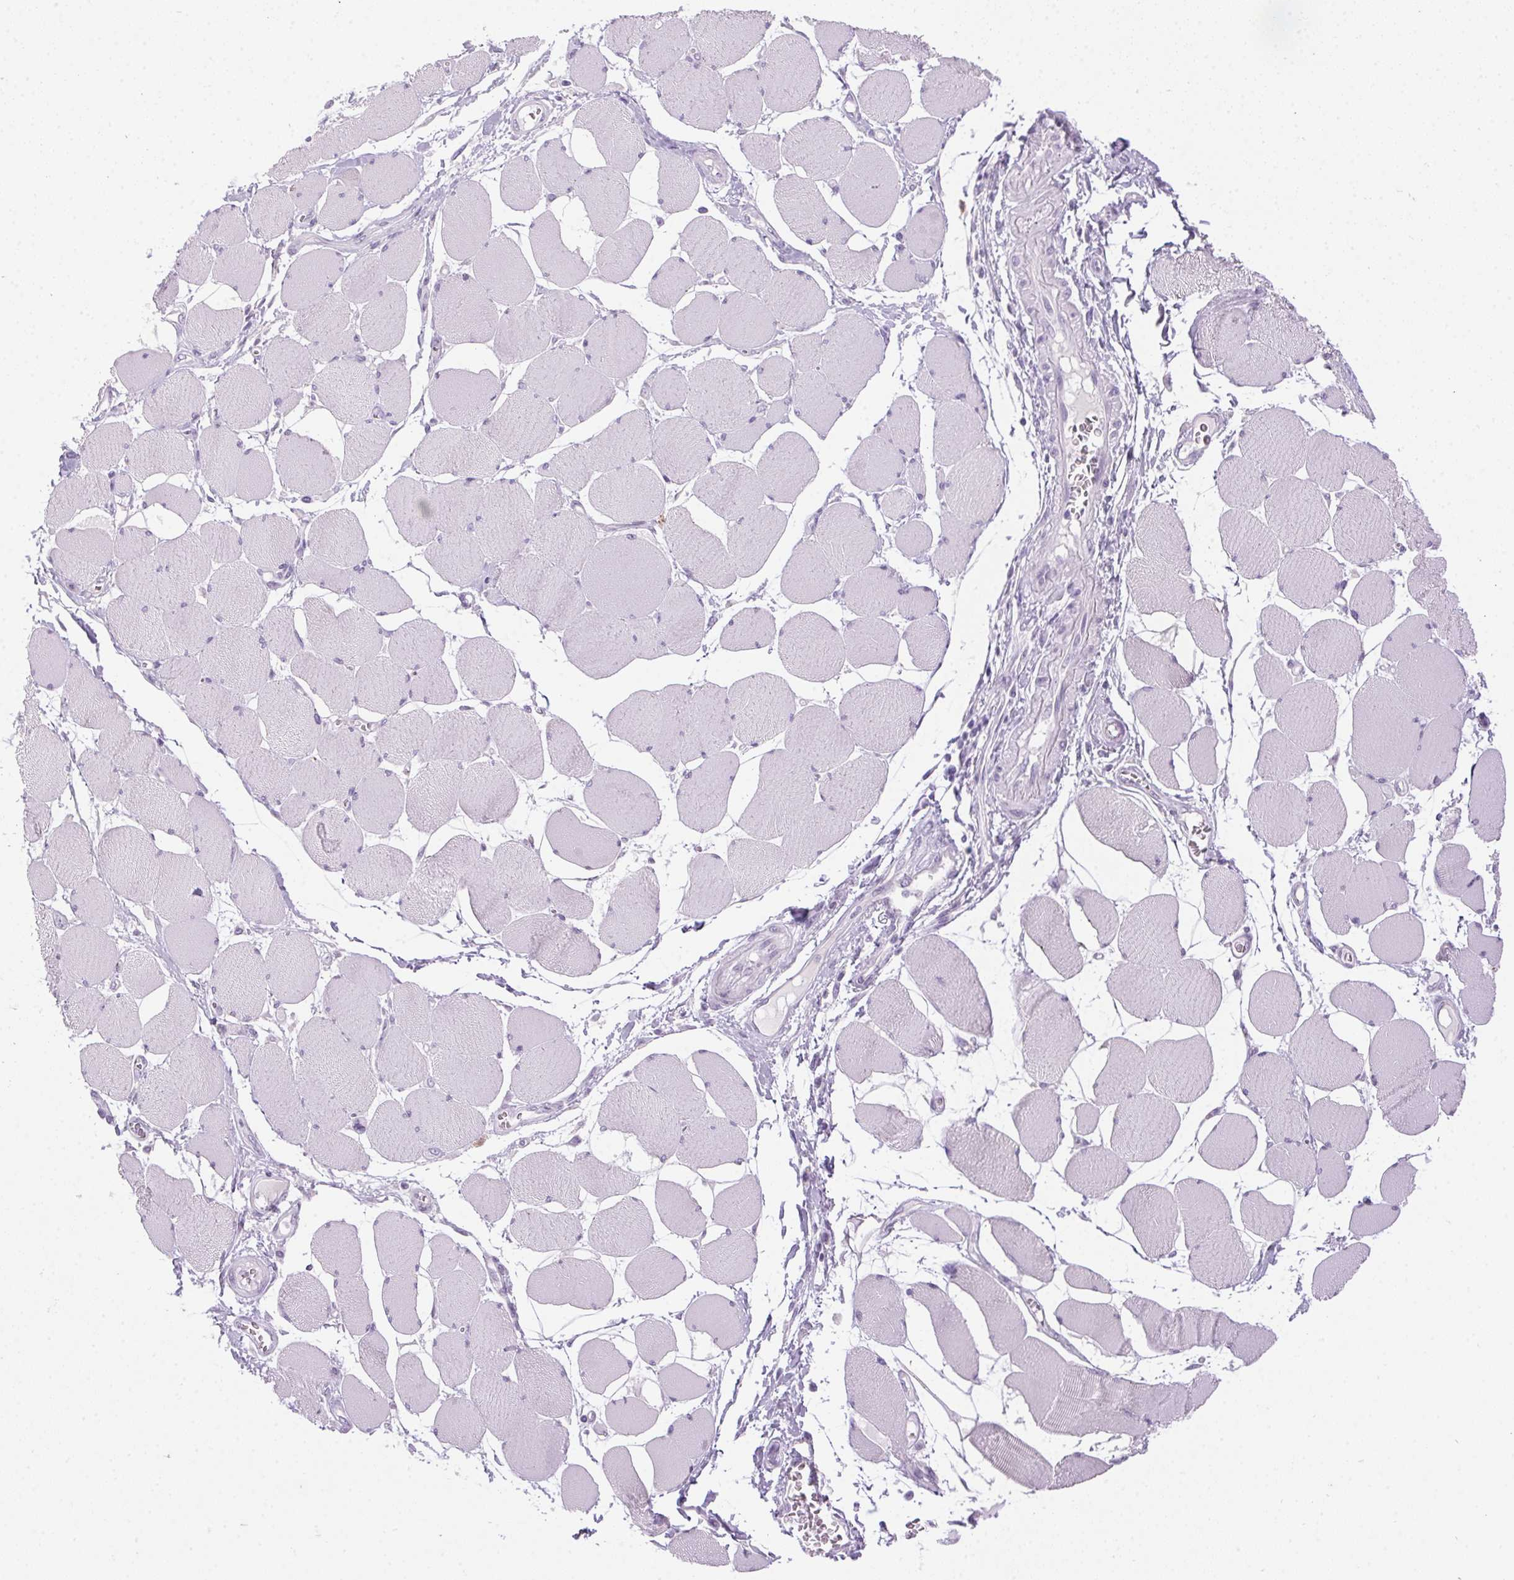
{"staining": {"intensity": "negative", "quantity": "none", "location": "none"}, "tissue": "skeletal muscle", "cell_type": "Myocytes", "image_type": "normal", "snomed": [{"axis": "morphology", "description": "Normal tissue, NOS"}, {"axis": "topography", "description": "Skeletal muscle"}], "caption": "Myocytes show no significant staining in normal skeletal muscle.", "gene": "POPDC2", "patient": {"sex": "female", "age": 75}}